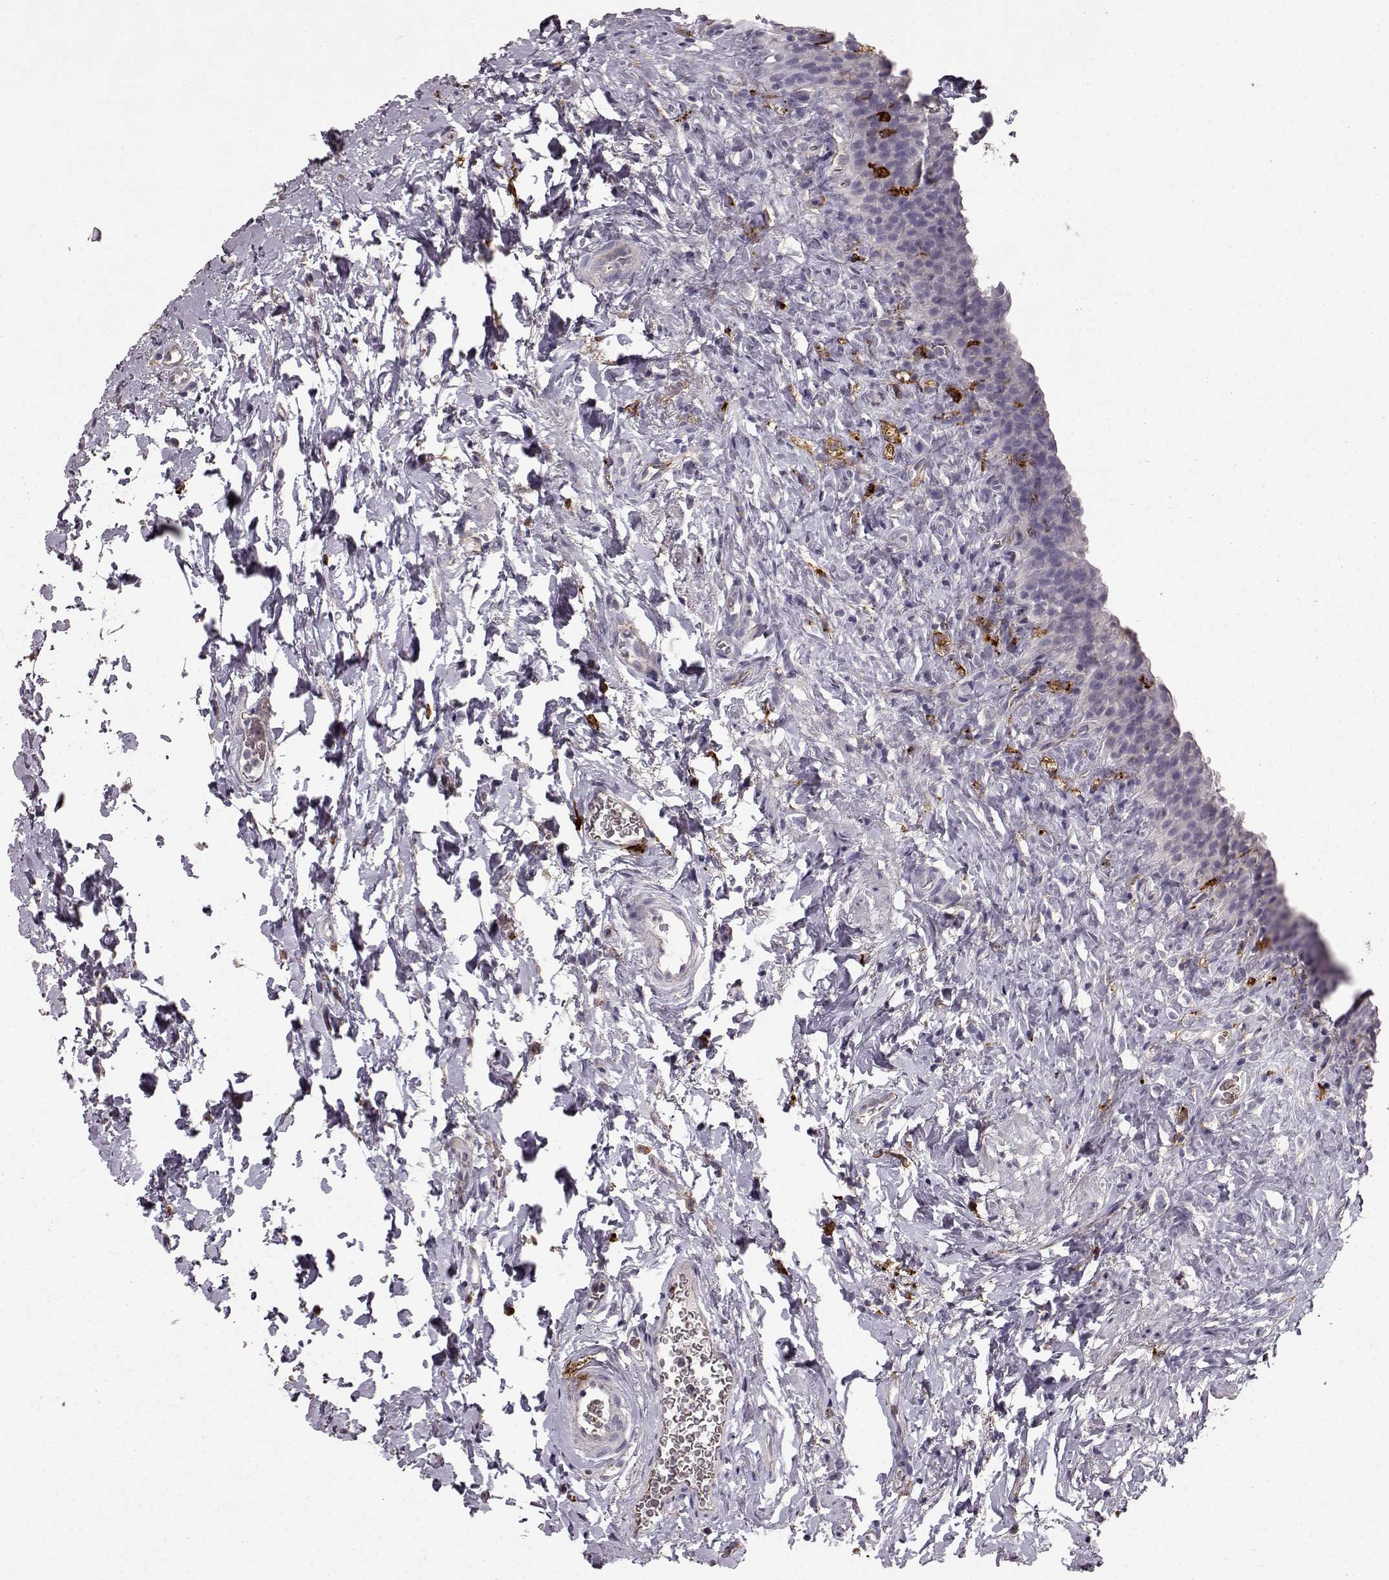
{"staining": {"intensity": "negative", "quantity": "none", "location": "none"}, "tissue": "urinary bladder", "cell_type": "Urothelial cells", "image_type": "normal", "snomed": [{"axis": "morphology", "description": "Normal tissue, NOS"}, {"axis": "topography", "description": "Urinary bladder"}], "caption": "The micrograph reveals no staining of urothelial cells in benign urinary bladder.", "gene": "CCNF", "patient": {"sex": "male", "age": 76}}